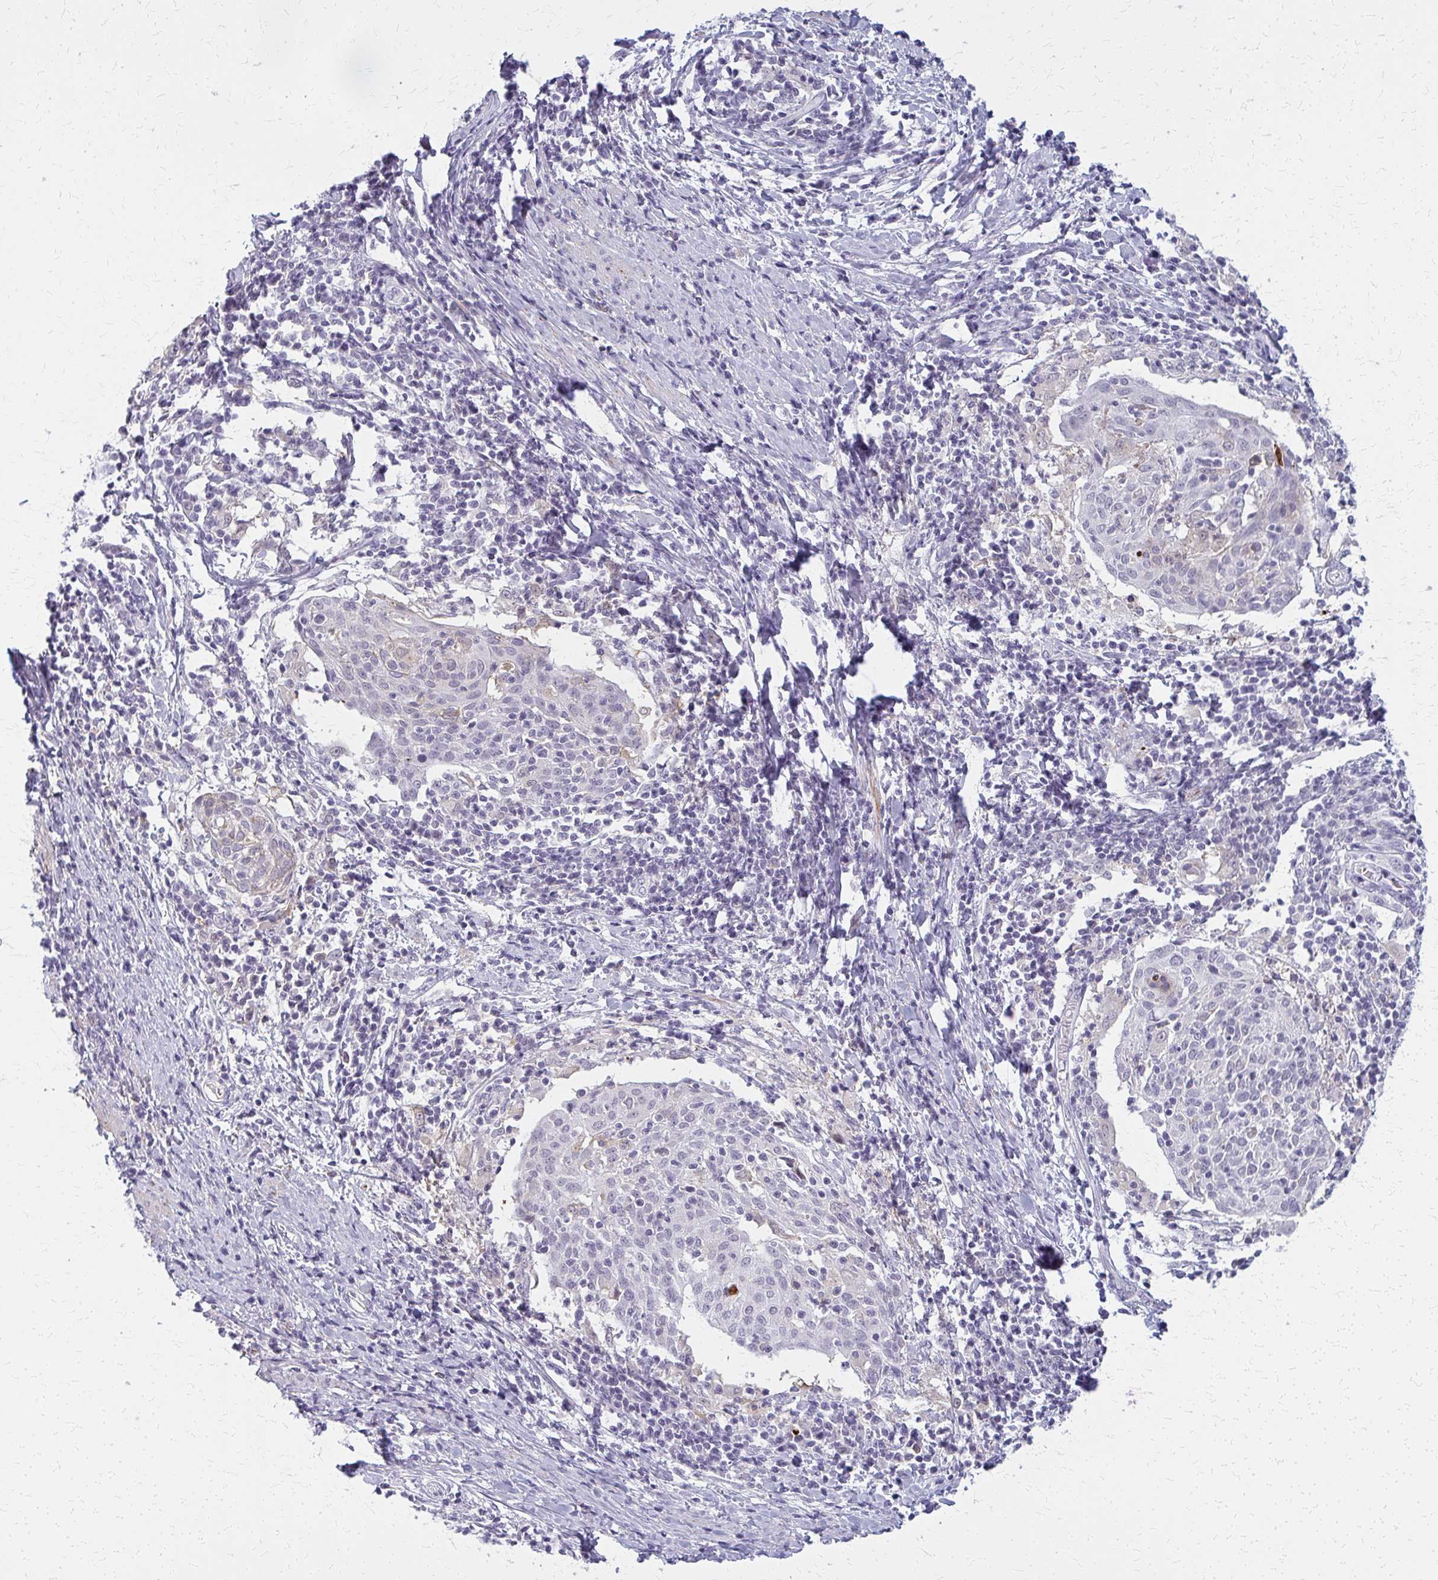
{"staining": {"intensity": "negative", "quantity": "none", "location": "none"}, "tissue": "cervical cancer", "cell_type": "Tumor cells", "image_type": "cancer", "snomed": [{"axis": "morphology", "description": "Squamous cell carcinoma, NOS"}, {"axis": "topography", "description": "Cervix"}], "caption": "Human cervical cancer stained for a protein using IHC shows no positivity in tumor cells.", "gene": "CASQ2", "patient": {"sex": "female", "age": 52}}